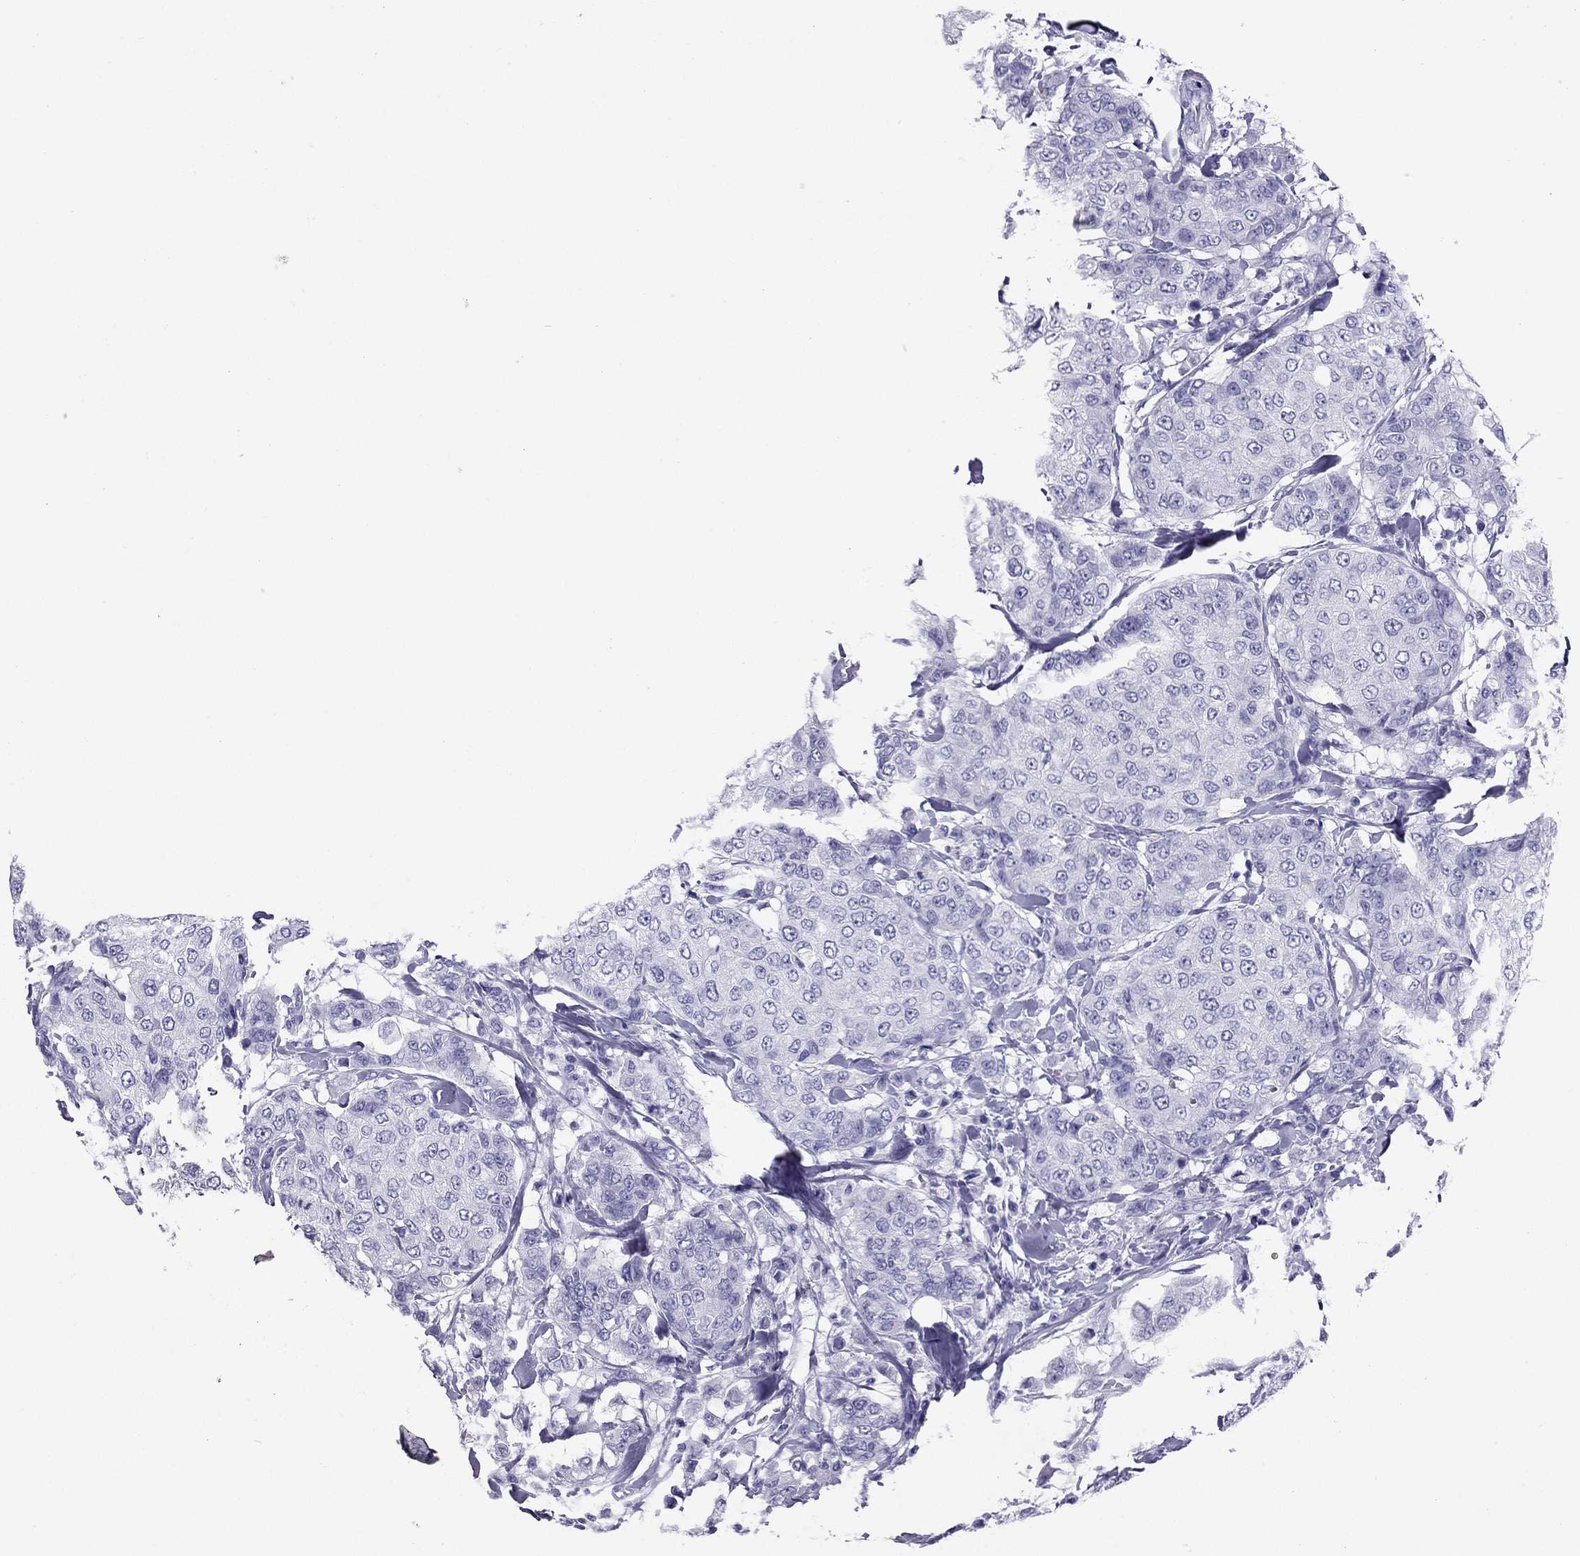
{"staining": {"intensity": "negative", "quantity": "none", "location": "none"}, "tissue": "breast cancer", "cell_type": "Tumor cells", "image_type": "cancer", "snomed": [{"axis": "morphology", "description": "Duct carcinoma"}, {"axis": "topography", "description": "Breast"}], "caption": "Immunohistochemistry of breast cancer (invasive ductal carcinoma) reveals no positivity in tumor cells. (Stains: DAB (3,3'-diaminobenzidine) immunohistochemistry with hematoxylin counter stain, Microscopy: brightfield microscopy at high magnification).", "gene": "PDE6A", "patient": {"sex": "female", "age": 27}}